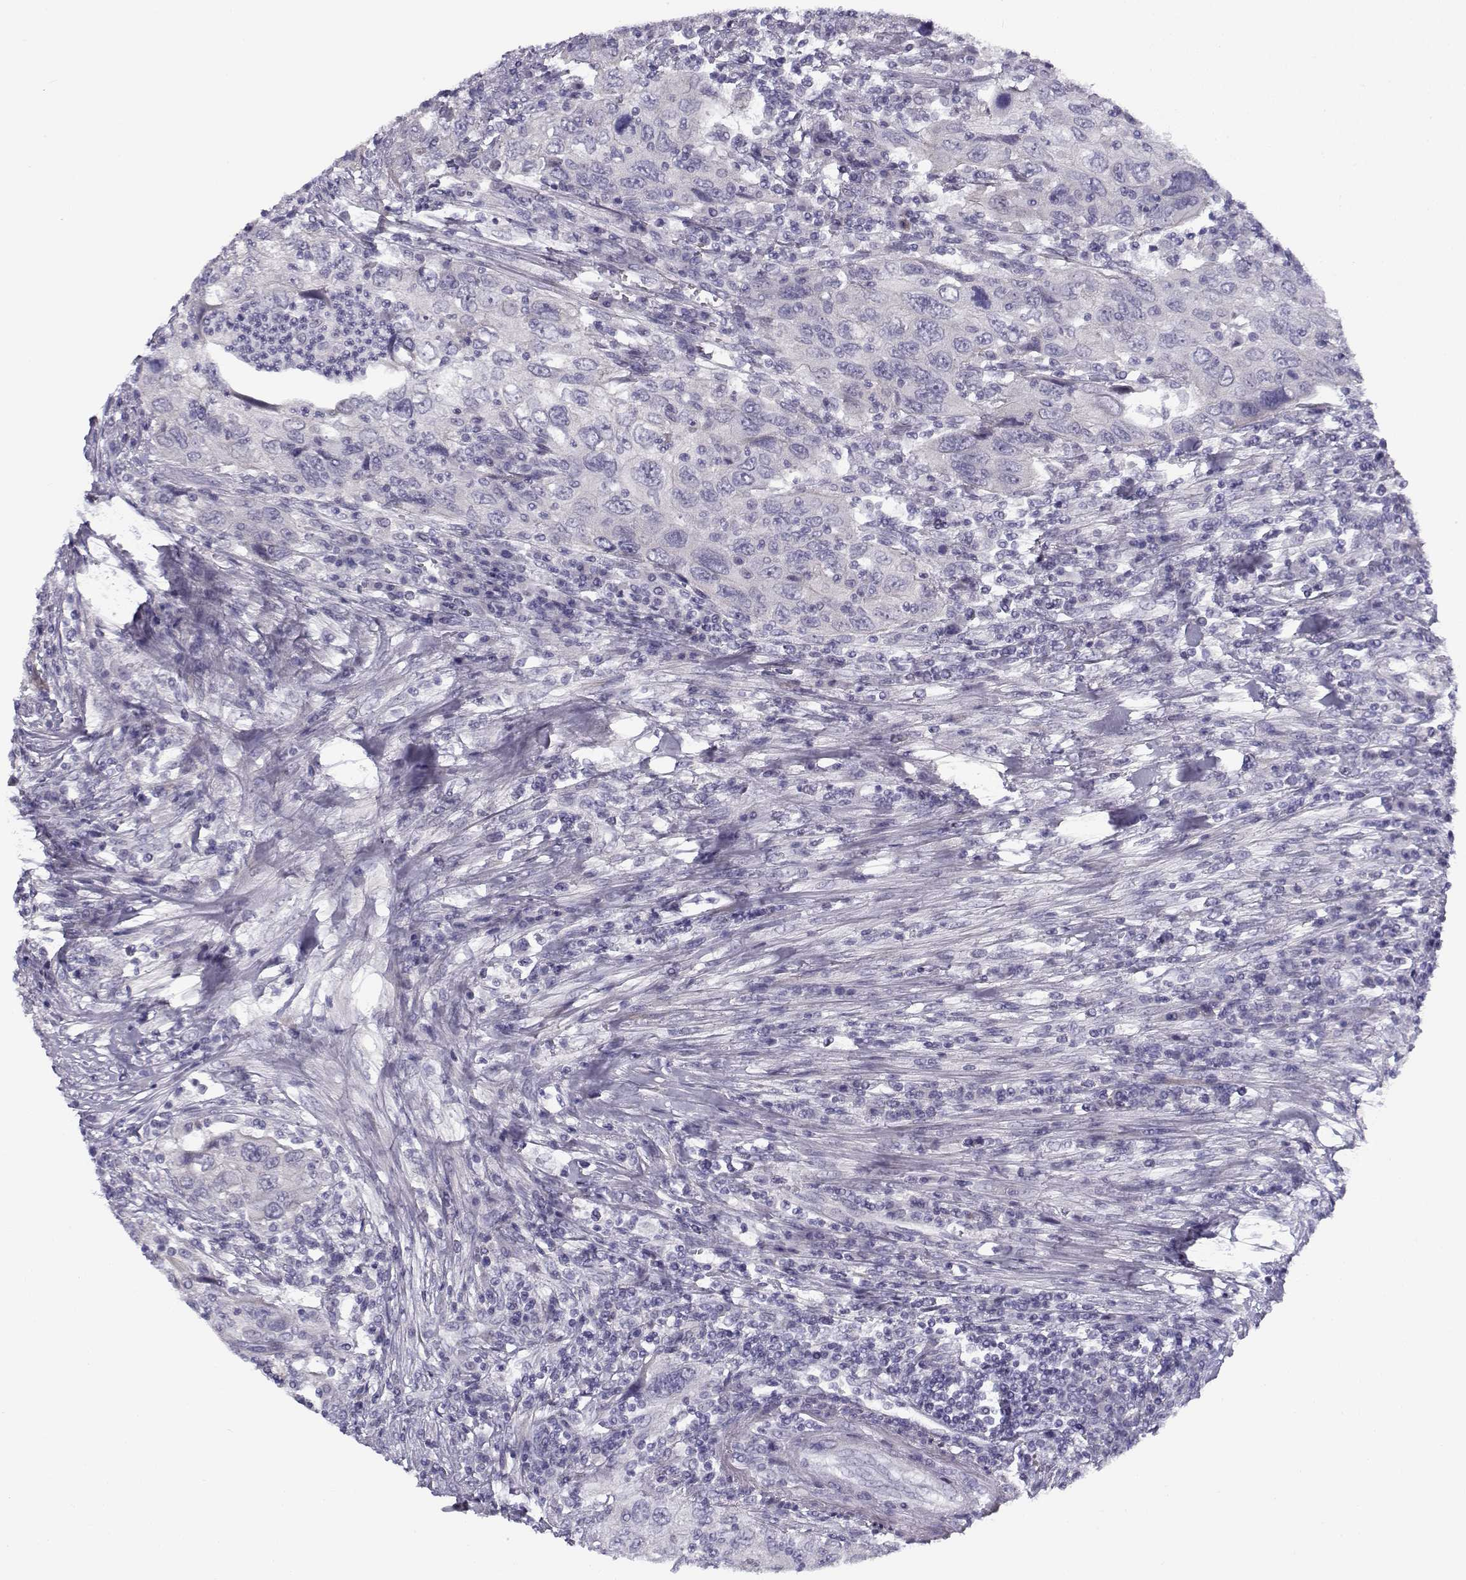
{"staining": {"intensity": "negative", "quantity": "none", "location": "none"}, "tissue": "urothelial cancer", "cell_type": "Tumor cells", "image_type": "cancer", "snomed": [{"axis": "morphology", "description": "Urothelial carcinoma, High grade"}, {"axis": "topography", "description": "Urinary bladder"}], "caption": "This is a image of immunohistochemistry staining of urothelial carcinoma (high-grade), which shows no staining in tumor cells.", "gene": "CREB3L3", "patient": {"sex": "male", "age": 76}}